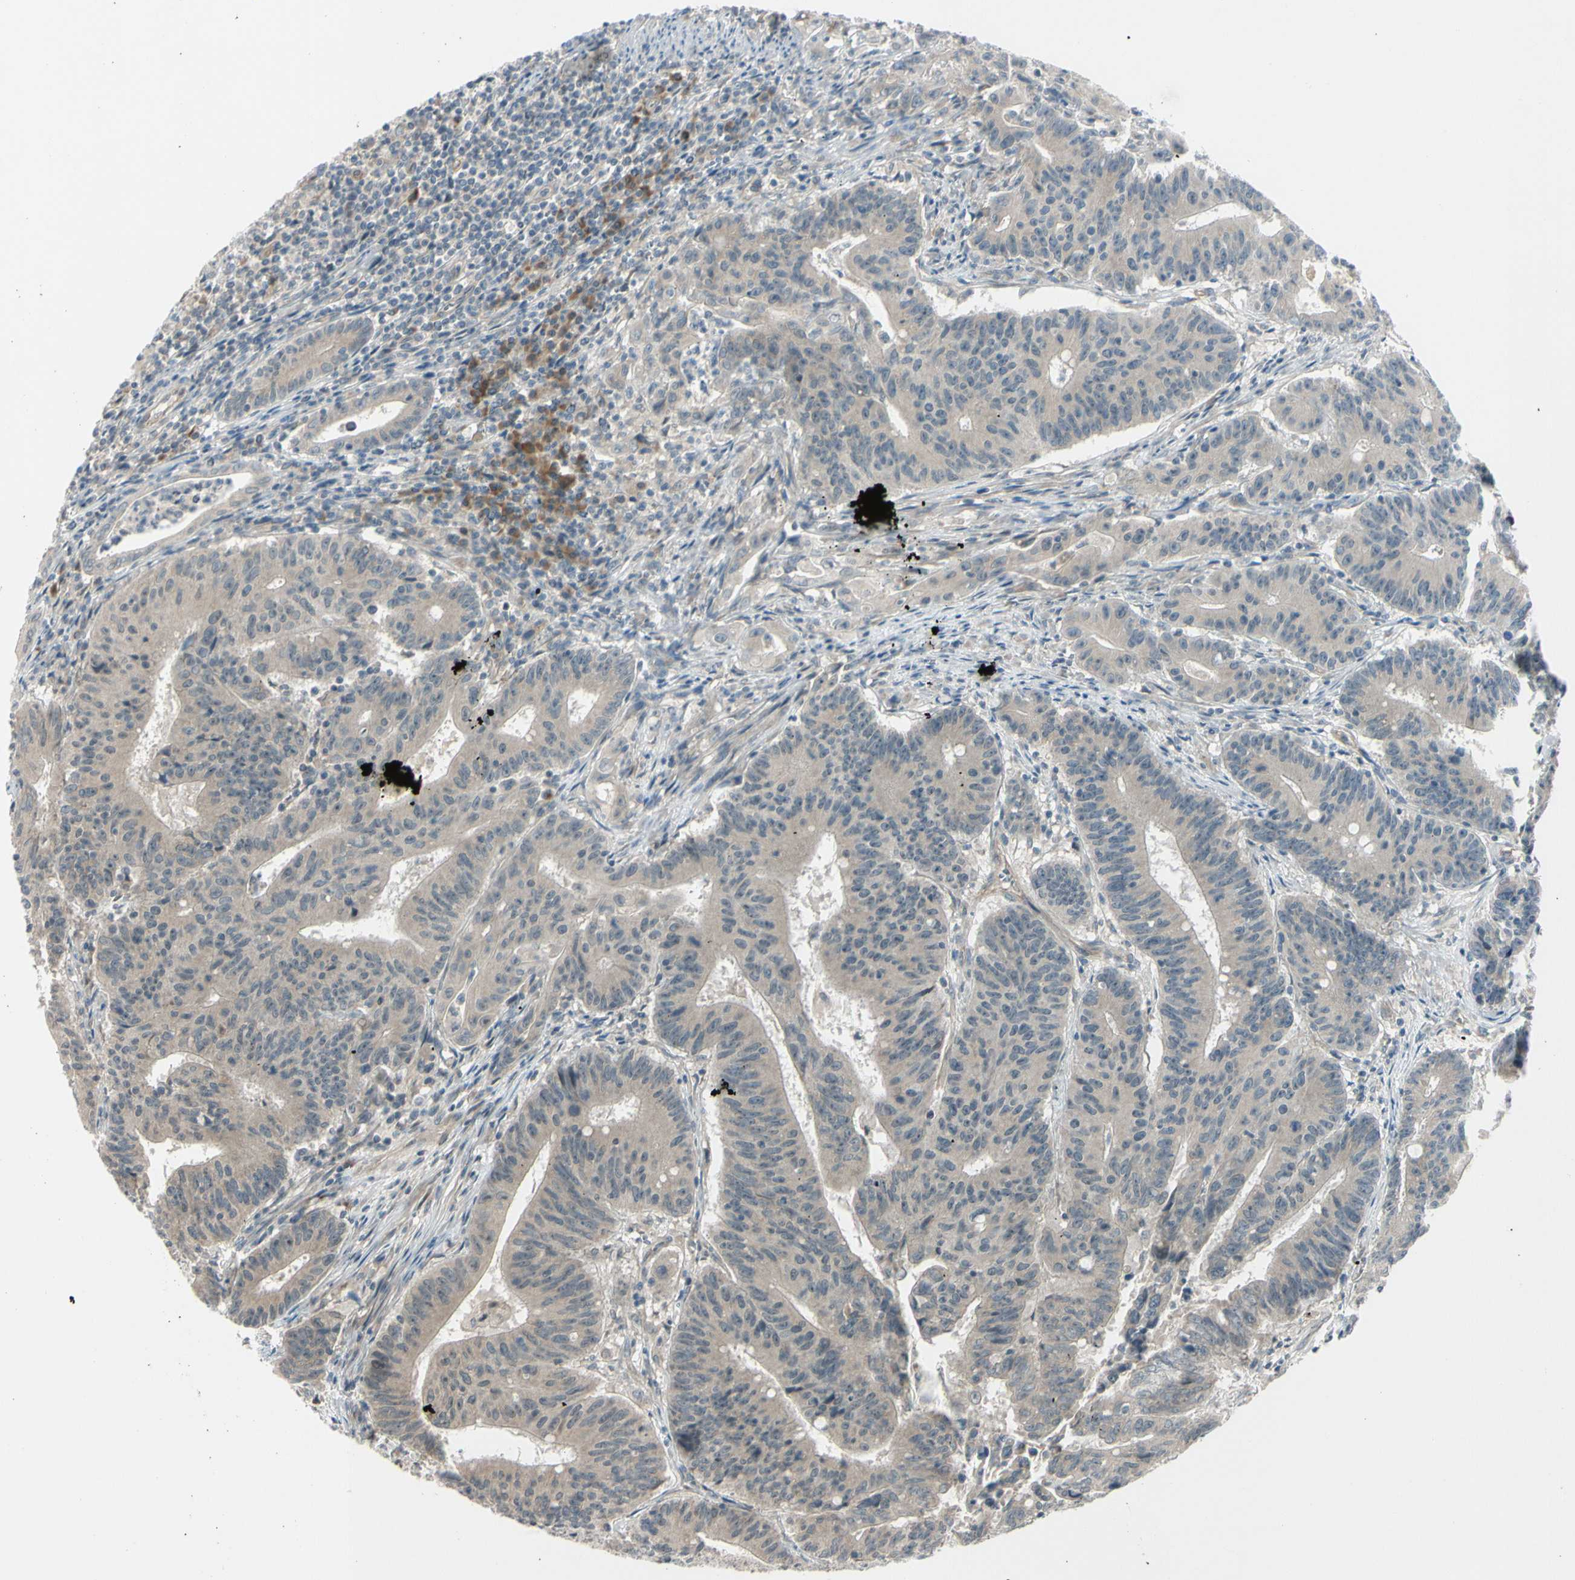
{"staining": {"intensity": "weak", "quantity": ">75%", "location": "cytoplasmic/membranous"}, "tissue": "colorectal cancer", "cell_type": "Tumor cells", "image_type": "cancer", "snomed": [{"axis": "morphology", "description": "Adenocarcinoma, NOS"}, {"axis": "topography", "description": "Colon"}], "caption": "An immunohistochemistry micrograph of neoplastic tissue is shown. Protein staining in brown labels weak cytoplasmic/membranous positivity in adenocarcinoma (colorectal) within tumor cells.", "gene": "FGF10", "patient": {"sex": "male", "age": 45}}